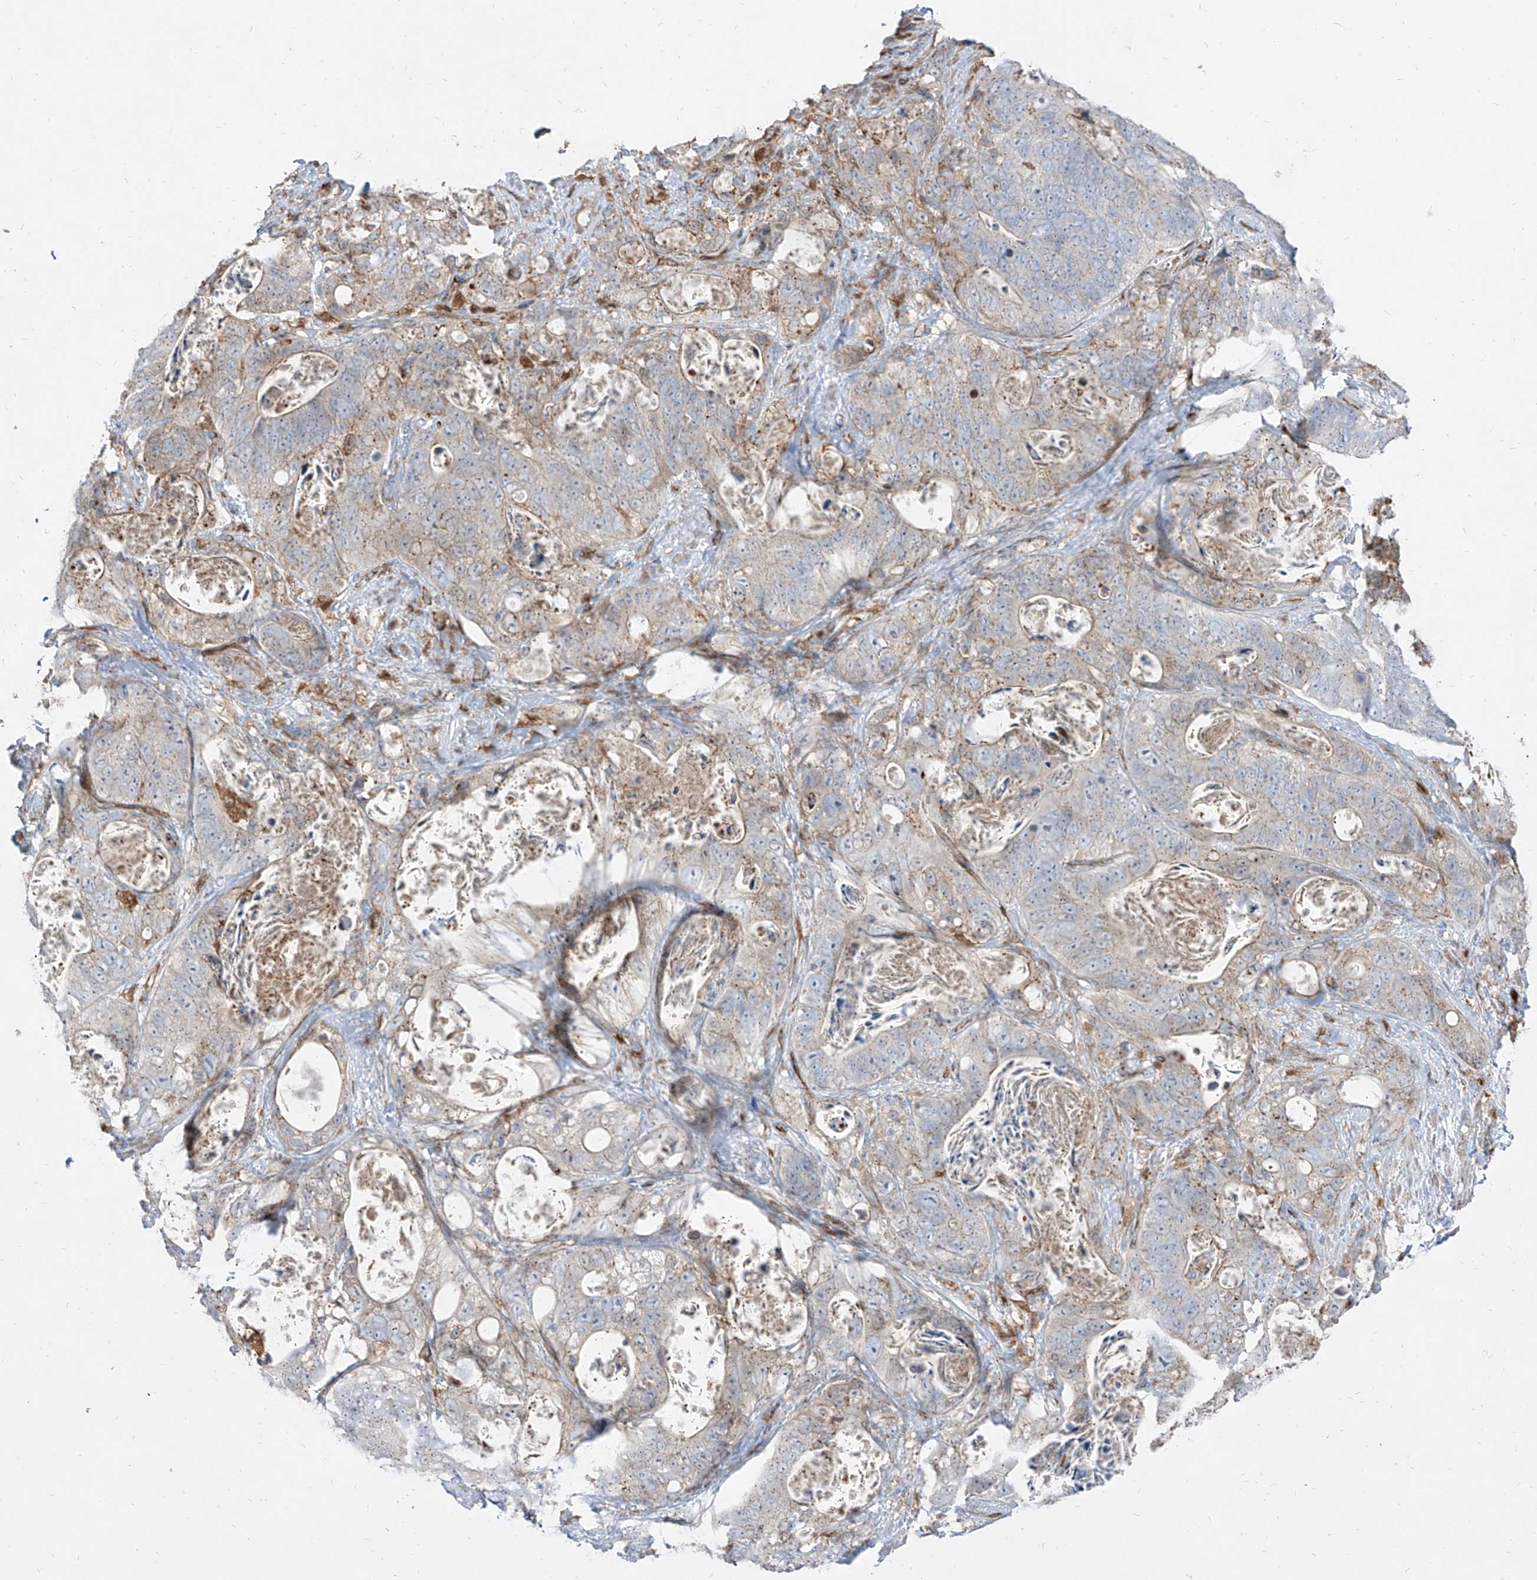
{"staining": {"intensity": "weak", "quantity": "<25%", "location": "cytoplasmic/membranous"}, "tissue": "stomach cancer", "cell_type": "Tumor cells", "image_type": "cancer", "snomed": [{"axis": "morphology", "description": "Normal tissue, NOS"}, {"axis": "morphology", "description": "Adenocarcinoma, NOS"}, {"axis": "topography", "description": "Stomach"}], "caption": "Immunohistochemical staining of stomach cancer shows no significant staining in tumor cells. Nuclei are stained in blue.", "gene": "KYNU", "patient": {"sex": "female", "age": 89}}